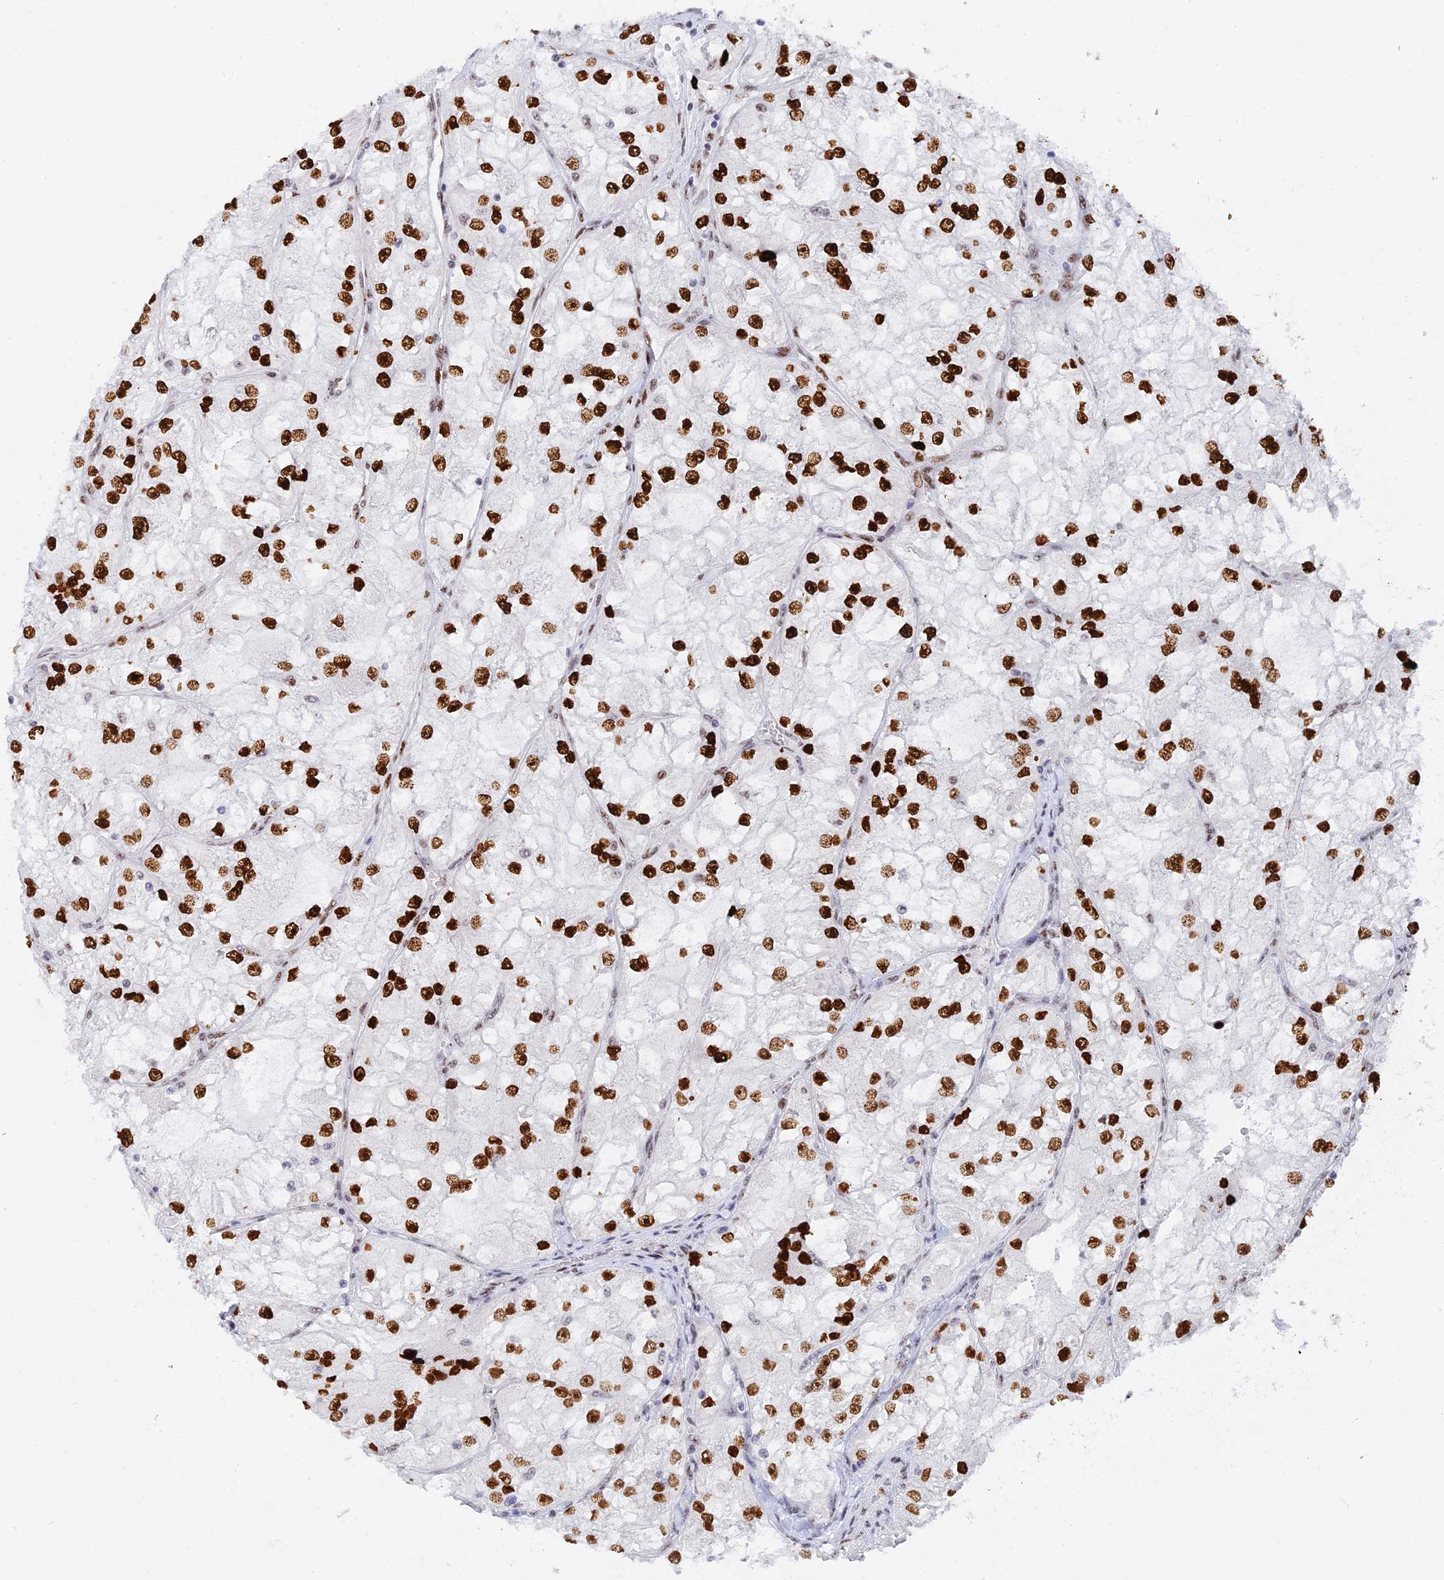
{"staining": {"intensity": "strong", "quantity": ">75%", "location": "nuclear"}, "tissue": "renal cancer", "cell_type": "Tumor cells", "image_type": "cancer", "snomed": [{"axis": "morphology", "description": "Adenocarcinoma, NOS"}, {"axis": "topography", "description": "Kidney"}], "caption": "A high amount of strong nuclear positivity is seen in about >75% of tumor cells in adenocarcinoma (renal) tissue. (IHC, brightfield microscopy, high magnification).", "gene": "RSL1D1", "patient": {"sex": "female", "age": 72}}